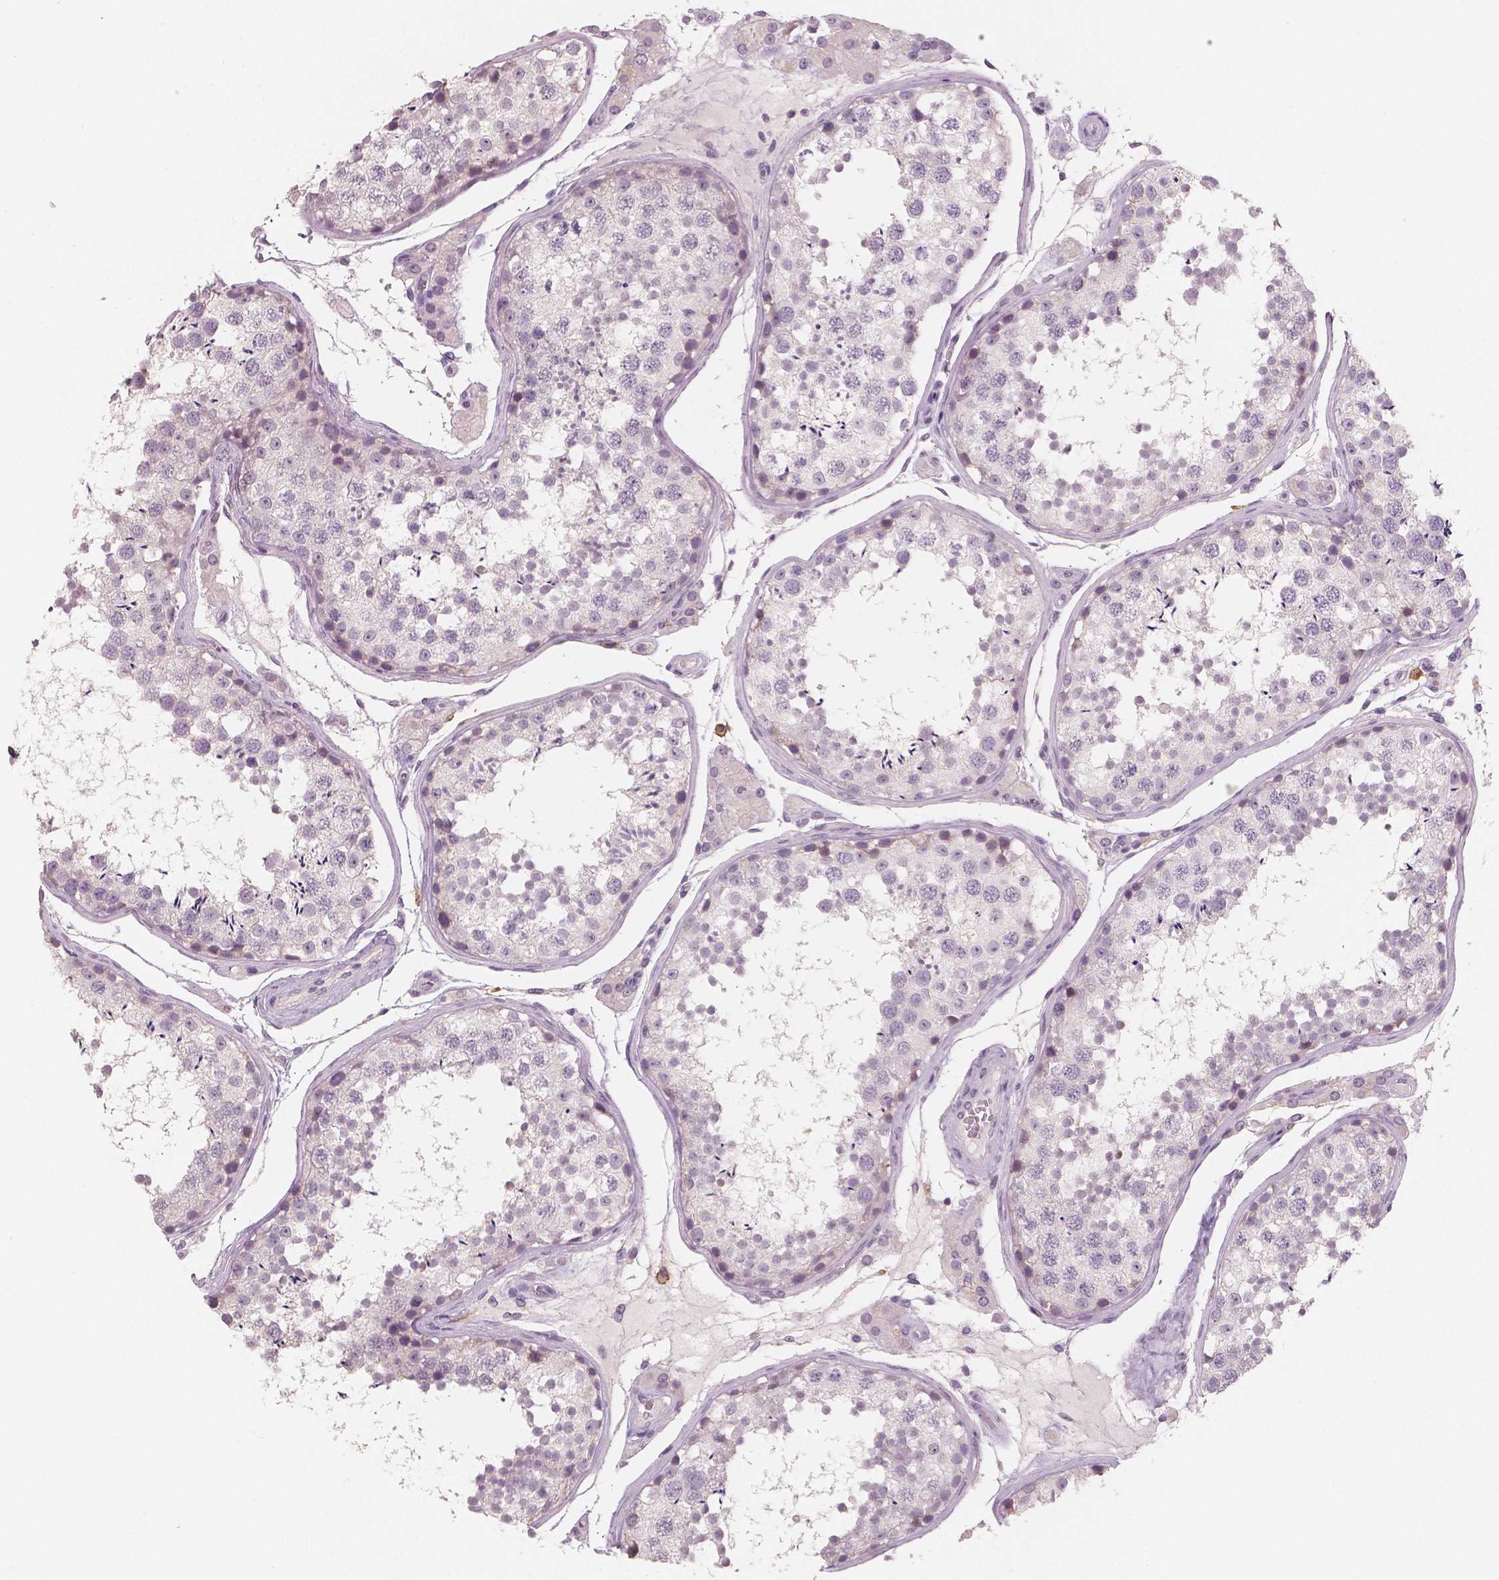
{"staining": {"intensity": "negative", "quantity": "none", "location": "none"}, "tissue": "testis", "cell_type": "Cells in seminiferous ducts", "image_type": "normal", "snomed": [{"axis": "morphology", "description": "Normal tissue, NOS"}, {"axis": "topography", "description": "Testis"}], "caption": "The photomicrograph reveals no staining of cells in seminiferous ducts in benign testis.", "gene": "KIT", "patient": {"sex": "male", "age": 29}}